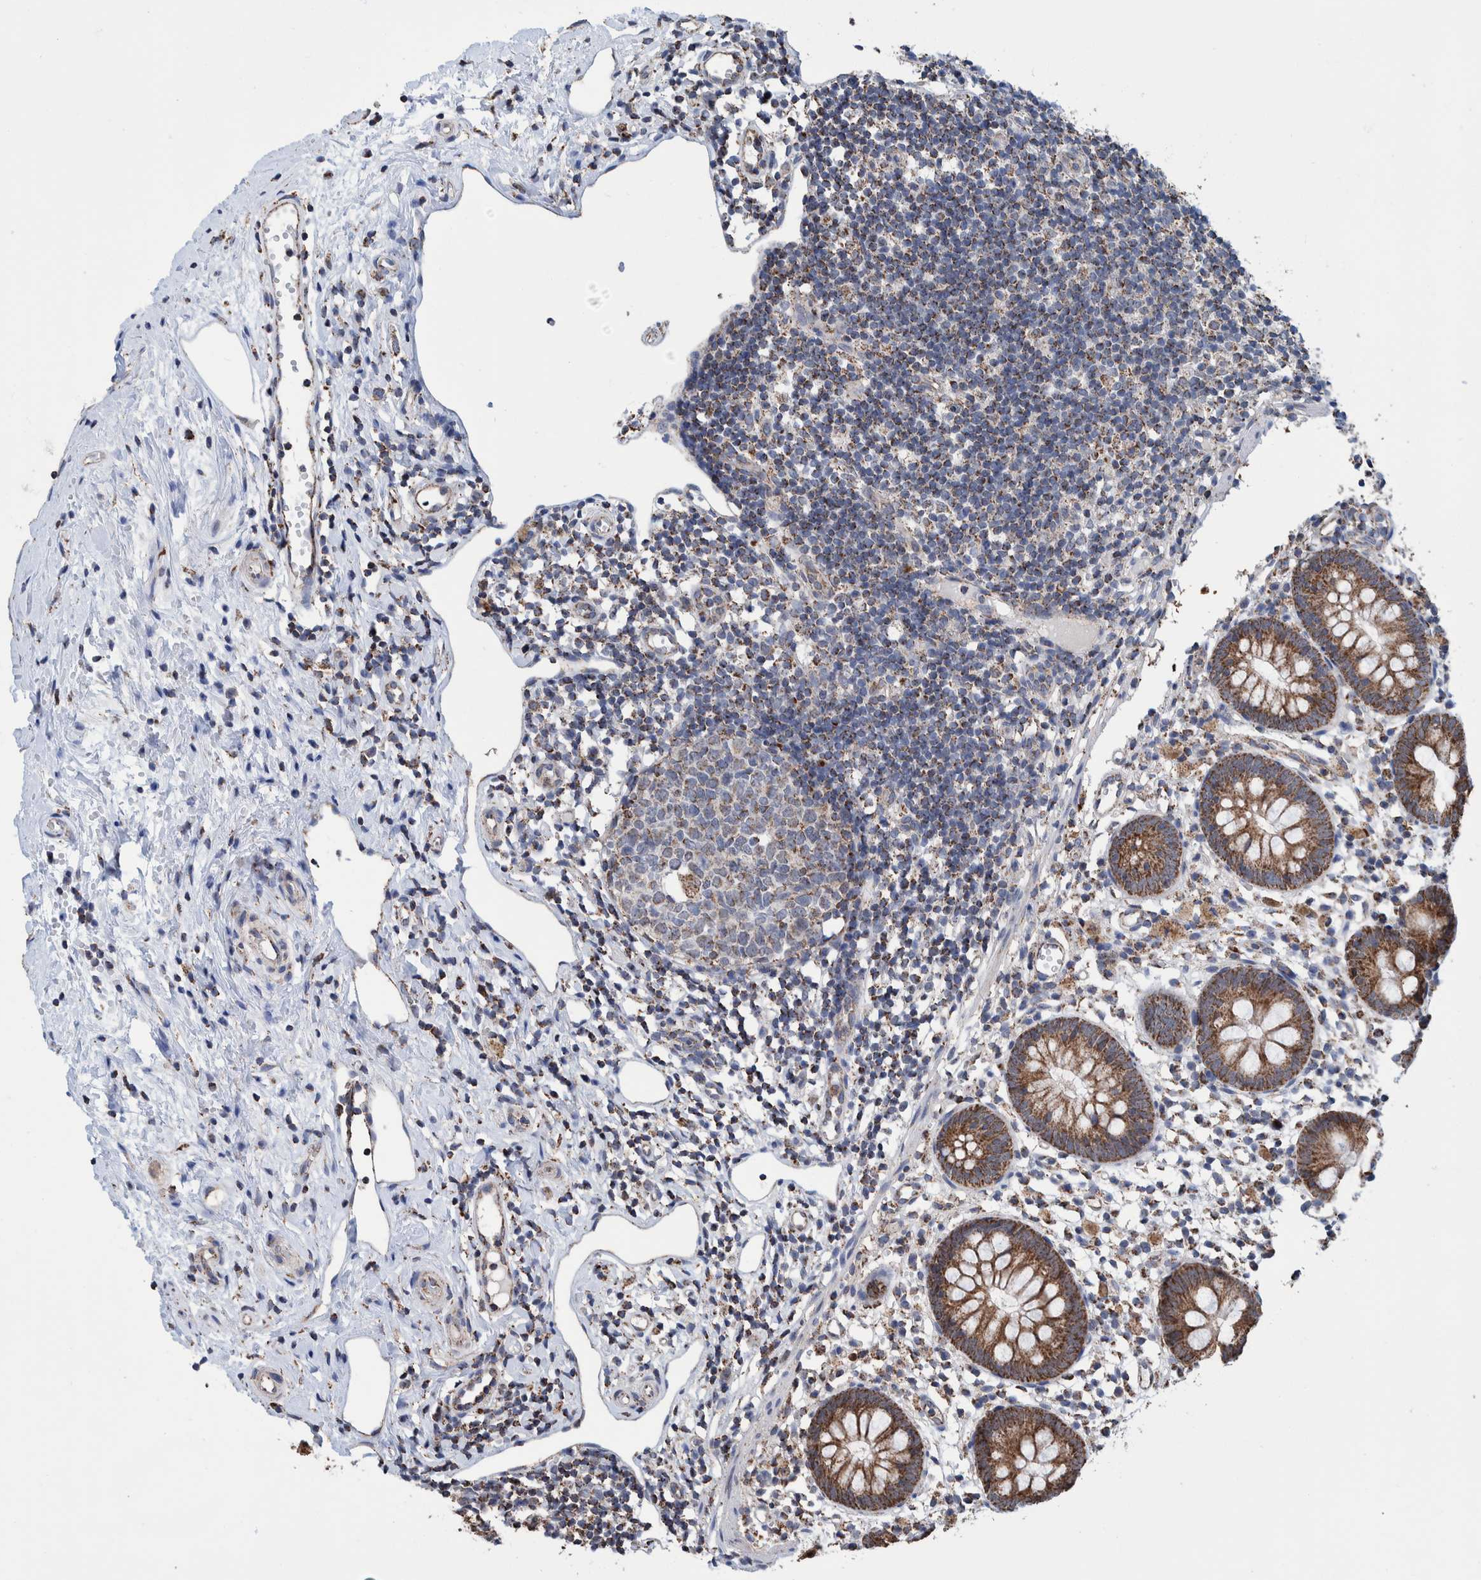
{"staining": {"intensity": "strong", "quantity": ">75%", "location": "cytoplasmic/membranous"}, "tissue": "appendix", "cell_type": "Glandular cells", "image_type": "normal", "snomed": [{"axis": "morphology", "description": "Normal tissue, NOS"}, {"axis": "topography", "description": "Appendix"}], "caption": "This is an image of immunohistochemistry (IHC) staining of normal appendix, which shows strong expression in the cytoplasmic/membranous of glandular cells.", "gene": "DECR1", "patient": {"sex": "female", "age": 20}}